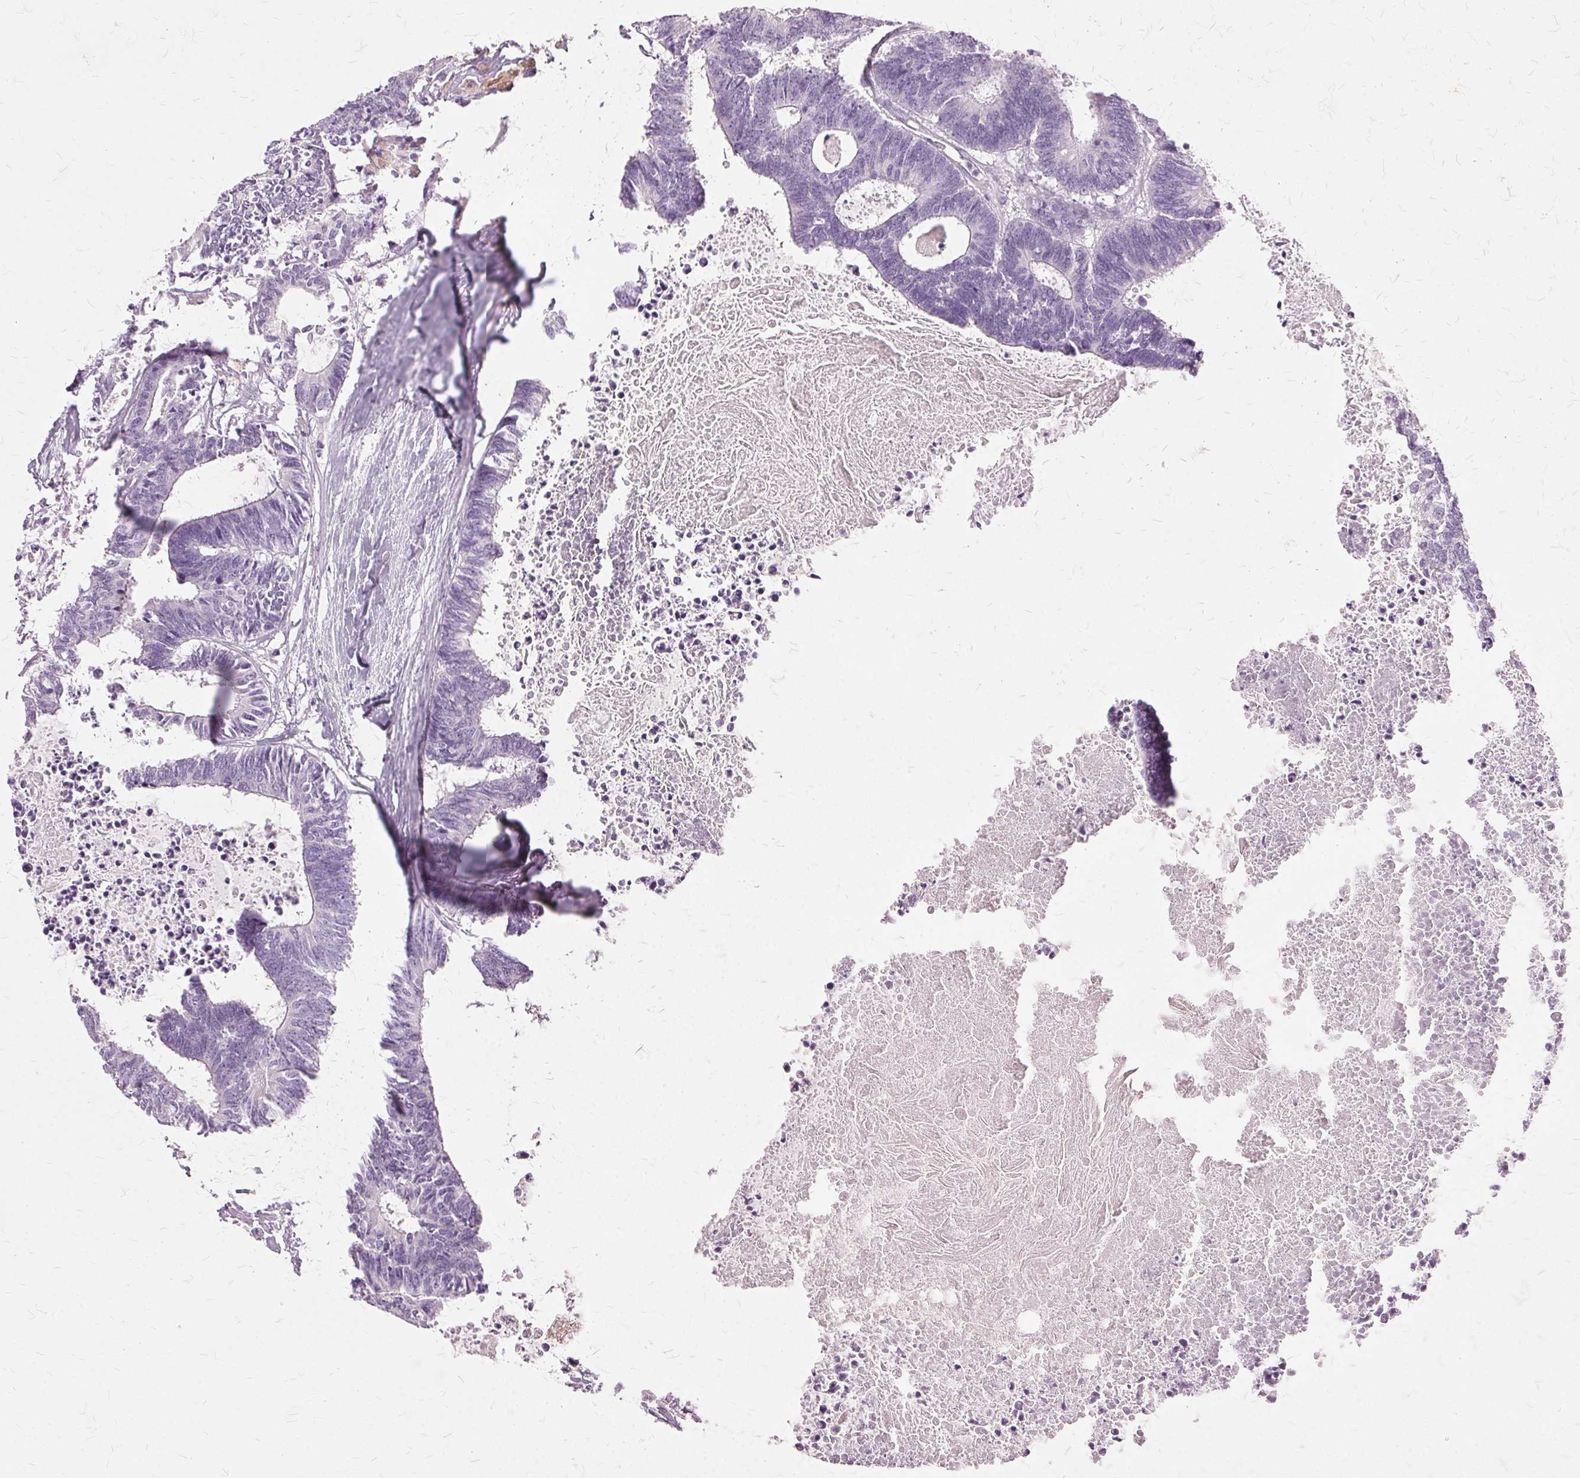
{"staining": {"intensity": "negative", "quantity": "none", "location": "none"}, "tissue": "colorectal cancer", "cell_type": "Tumor cells", "image_type": "cancer", "snomed": [{"axis": "morphology", "description": "Adenocarcinoma, NOS"}, {"axis": "topography", "description": "Colon"}, {"axis": "topography", "description": "Rectum"}], "caption": "DAB (3,3'-diaminobenzidine) immunohistochemical staining of colorectal adenocarcinoma reveals no significant positivity in tumor cells.", "gene": "SLC45A3", "patient": {"sex": "male", "age": 57}}